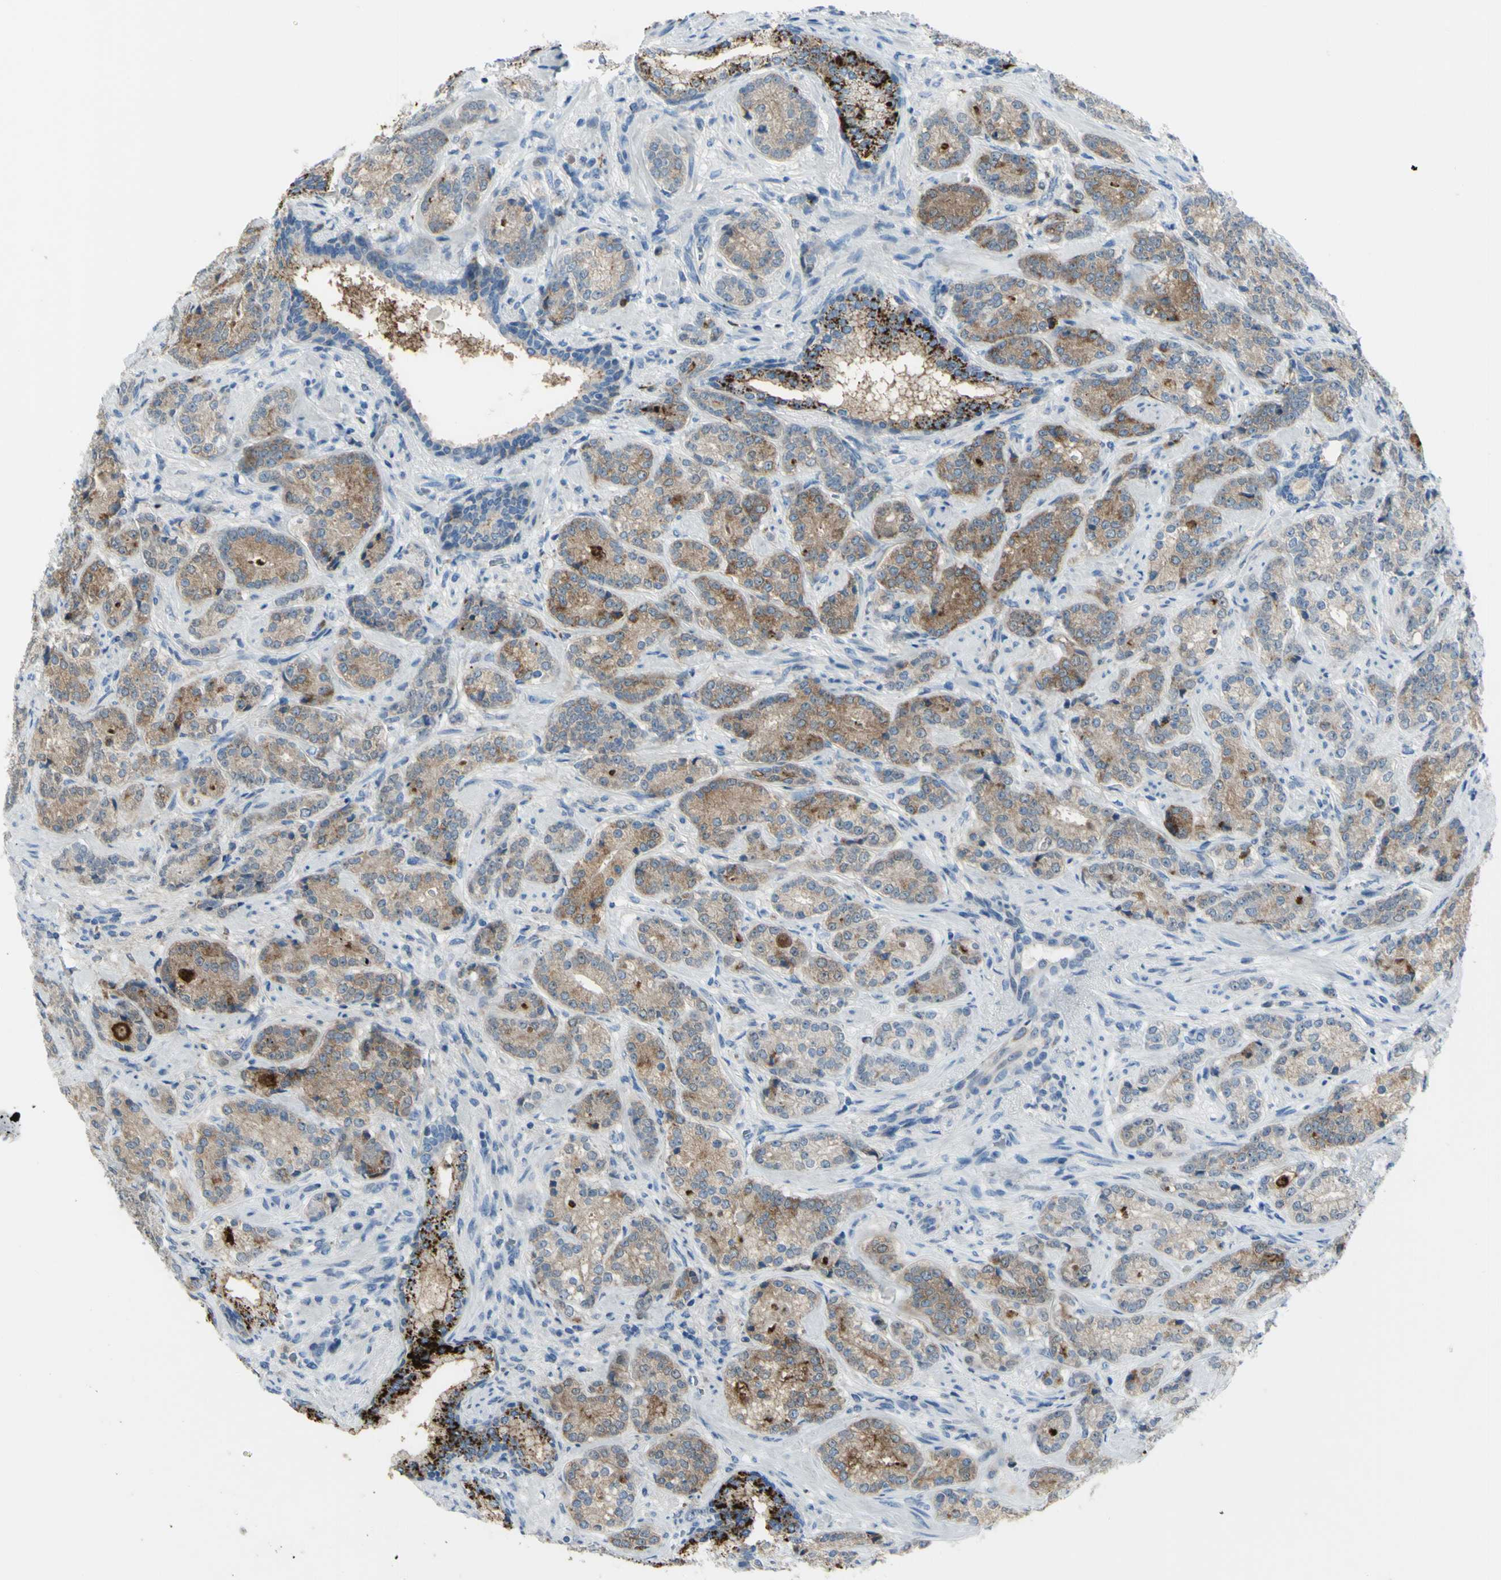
{"staining": {"intensity": "weak", "quantity": ">75%", "location": "cytoplasmic/membranous"}, "tissue": "prostate cancer", "cell_type": "Tumor cells", "image_type": "cancer", "snomed": [{"axis": "morphology", "description": "Adenocarcinoma, High grade"}, {"axis": "topography", "description": "Prostate"}], "caption": "Brown immunohistochemical staining in human prostate cancer (high-grade adenocarcinoma) reveals weak cytoplasmic/membranous expression in approximately >75% of tumor cells. (Stains: DAB (3,3'-diaminobenzidine) in brown, nuclei in blue, Microscopy: brightfield microscopy at high magnification).", "gene": "ZNF557", "patient": {"sex": "male", "age": 61}}